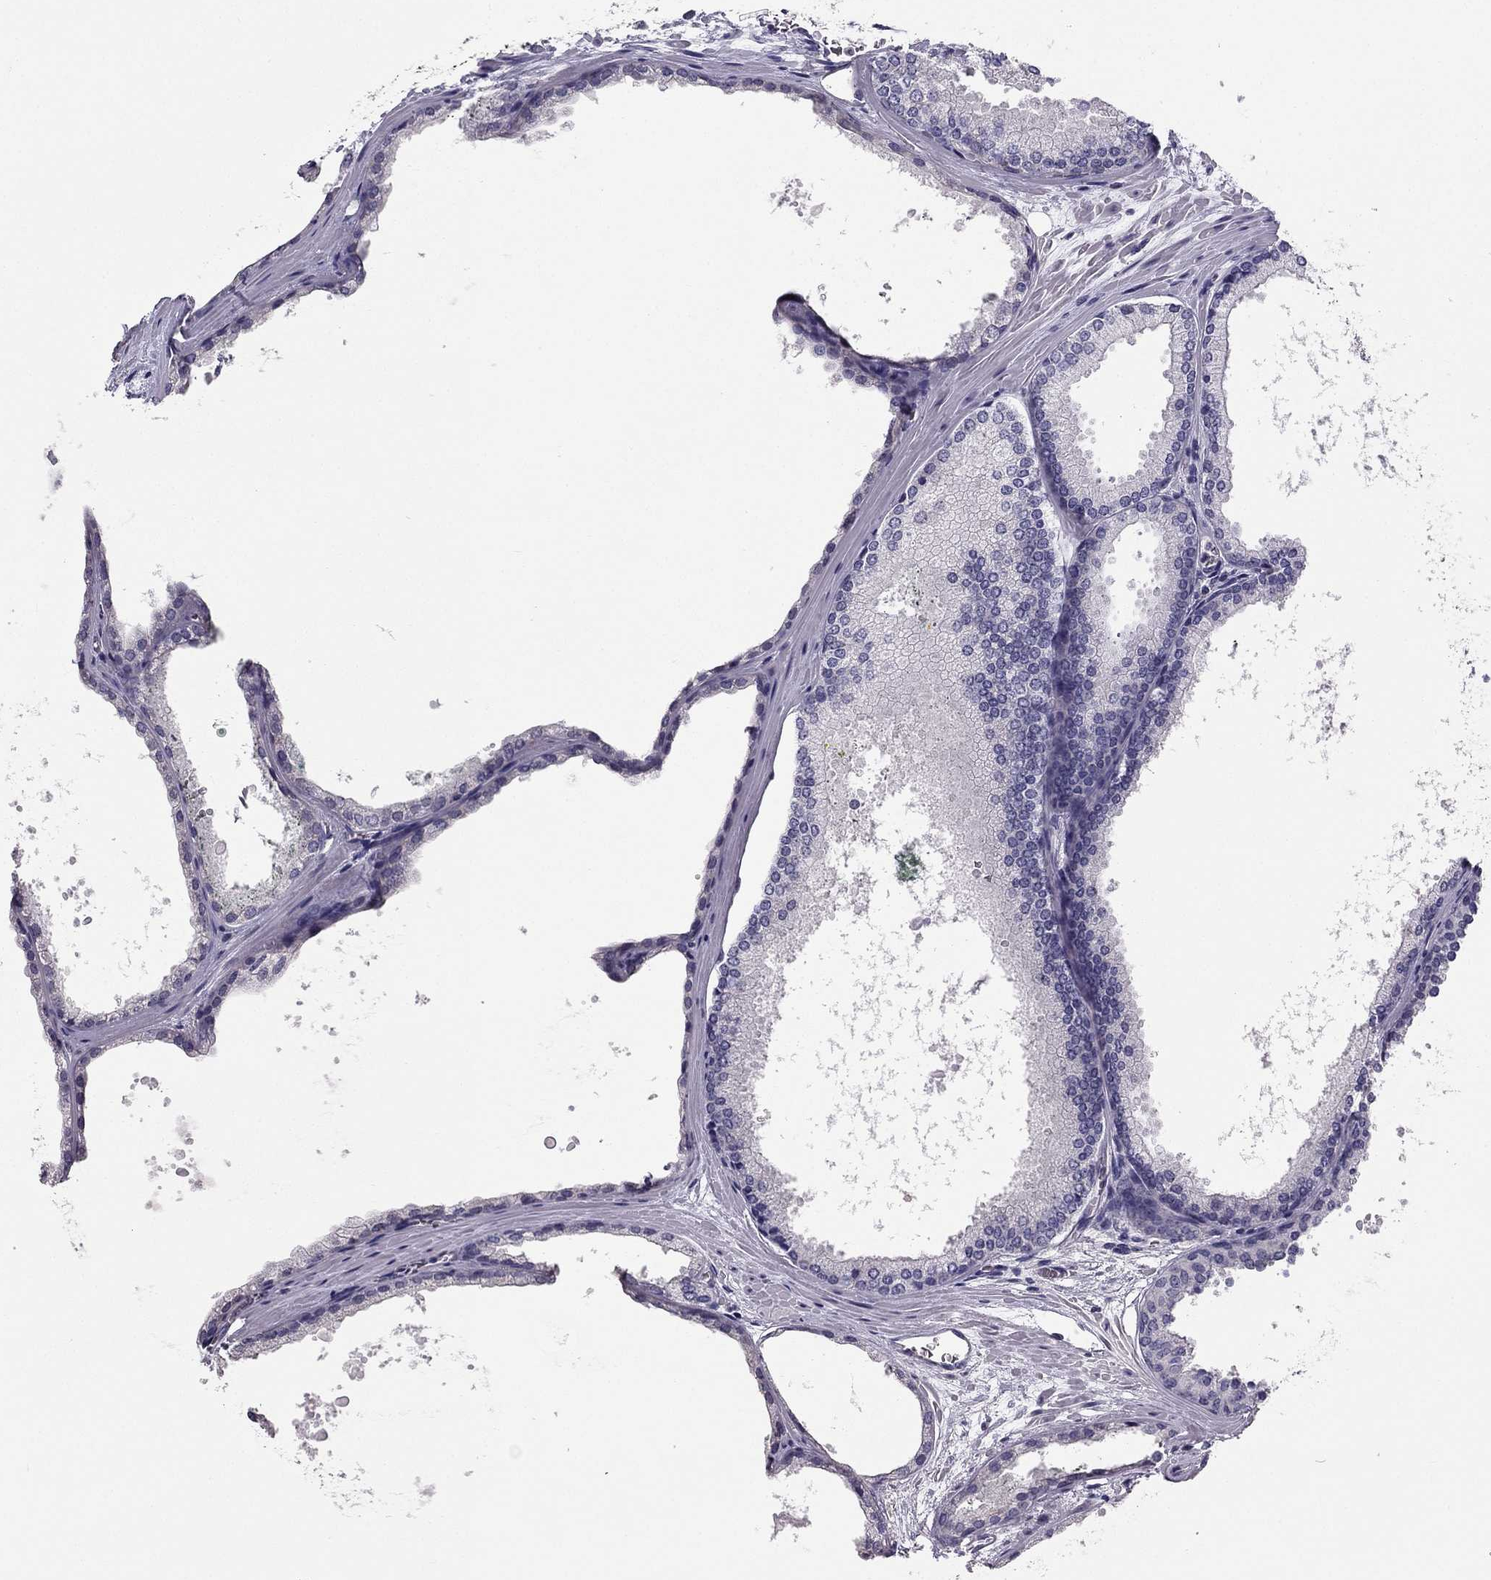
{"staining": {"intensity": "negative", "quantity": "none", "location": "none"}, "tissue": "prostate cancer", "cell_type": "Tumor cells", "image_type": "cancer", "snomed": [{"axis": "morphology", "description": "Adenocarcinoma, Low grade"}, {"axis": "topography", "description": "Prostate"}], "caption": "The micrograph exhibits no staining of tumor cells in prostate cancer (adenocarcinoma (low-grade)).", "gene": "HSFX1", "patient": {"sex": "male", "age": 56}}